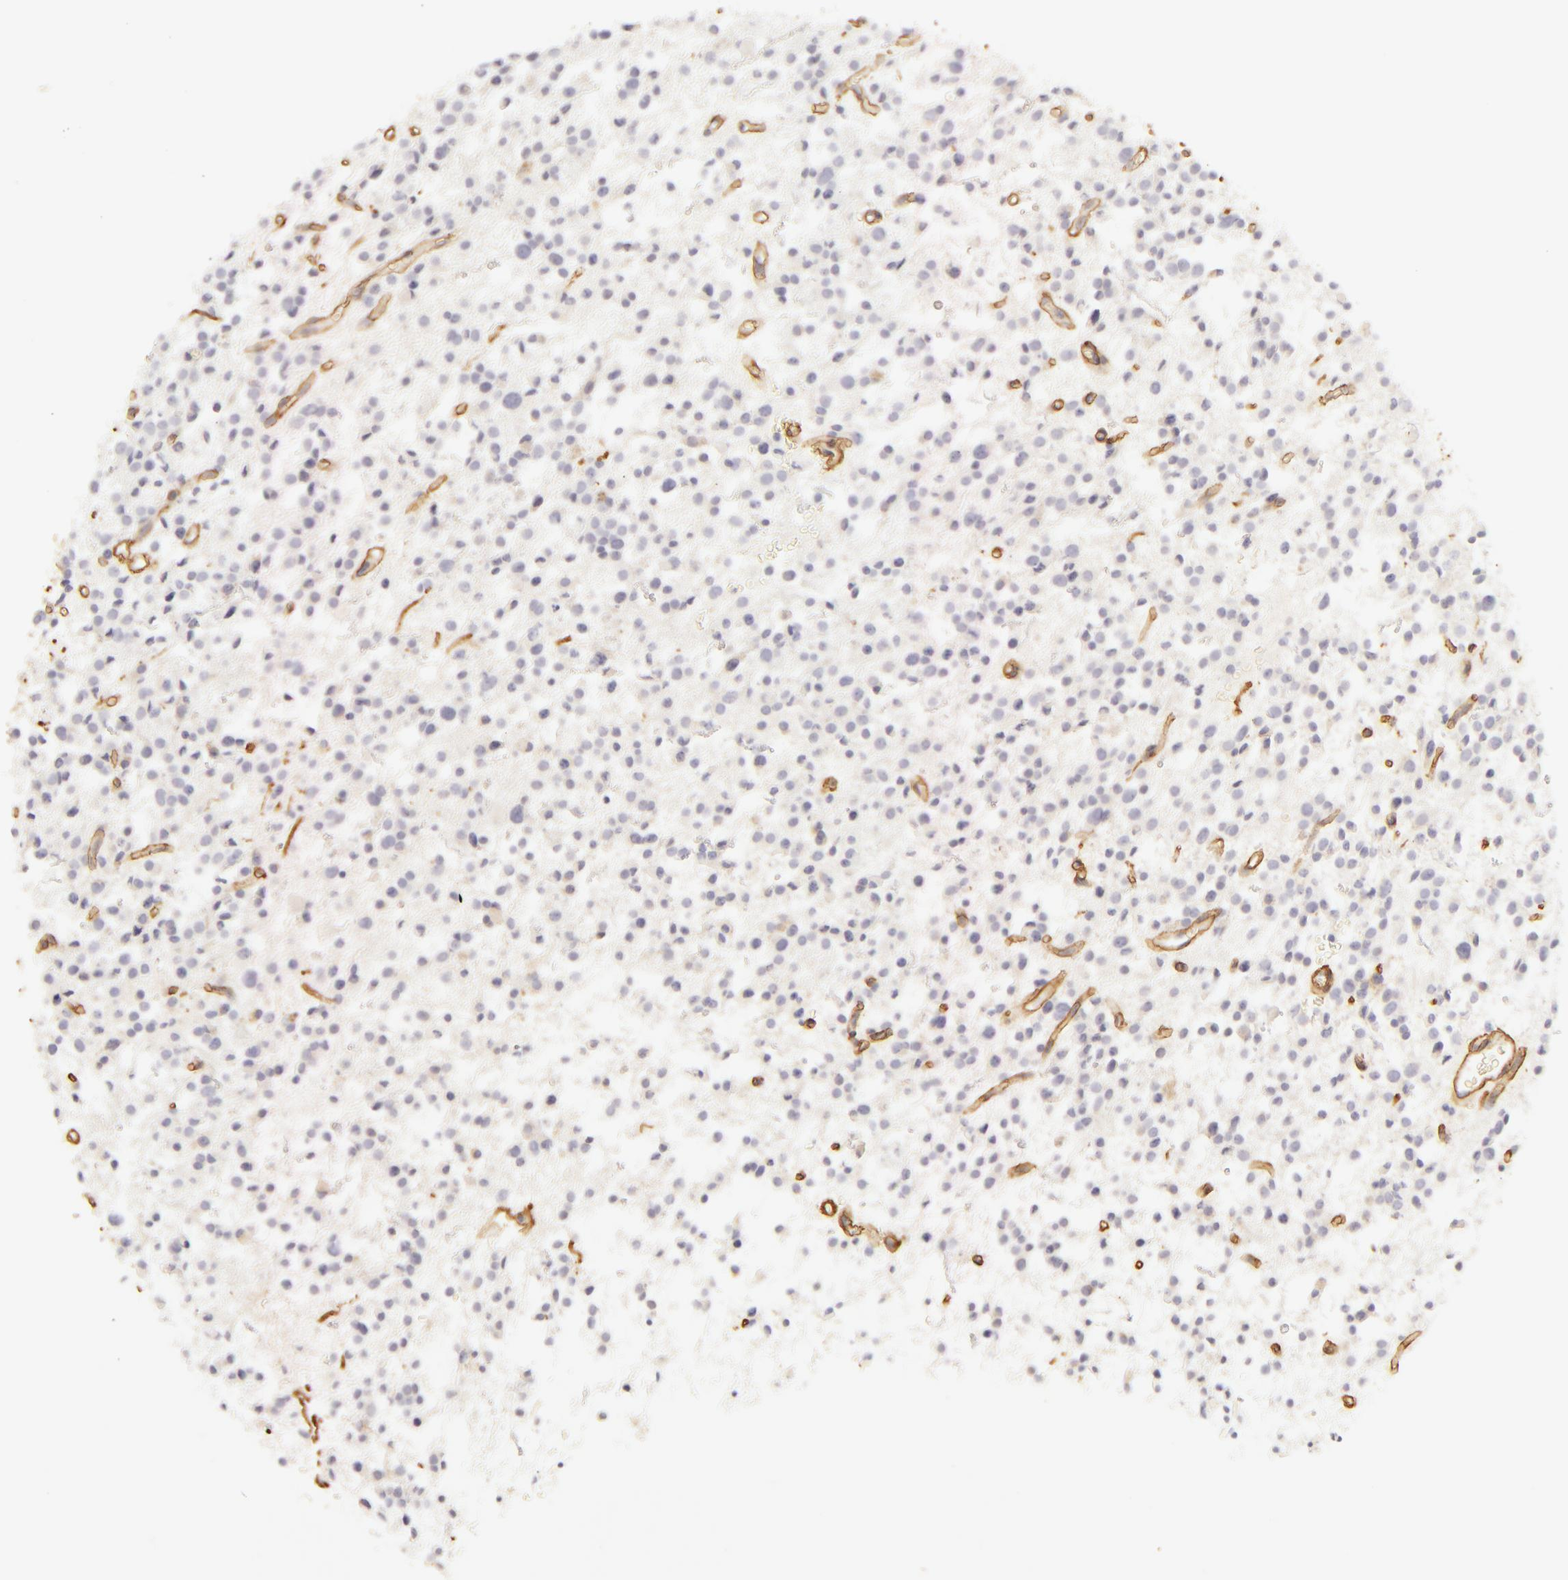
{"staining": {"intensity": "negative", "quantity": "none", "location": "none"}, "tissue": "glioma", "cell_type": "Tumor cells", "image_type": "cancer", "snomed": [{"axis": "morphology", "description": "Glioma, malignant, Low grade"}, {"axis": "topography", "description": "Brain"}], "caption": "This is an IHC photomicrograph of malignant low-grade glioma. There is no expression in tumor cells.", "gene": "COL4A1", "patient": {"sex": "female", "age": 36}}